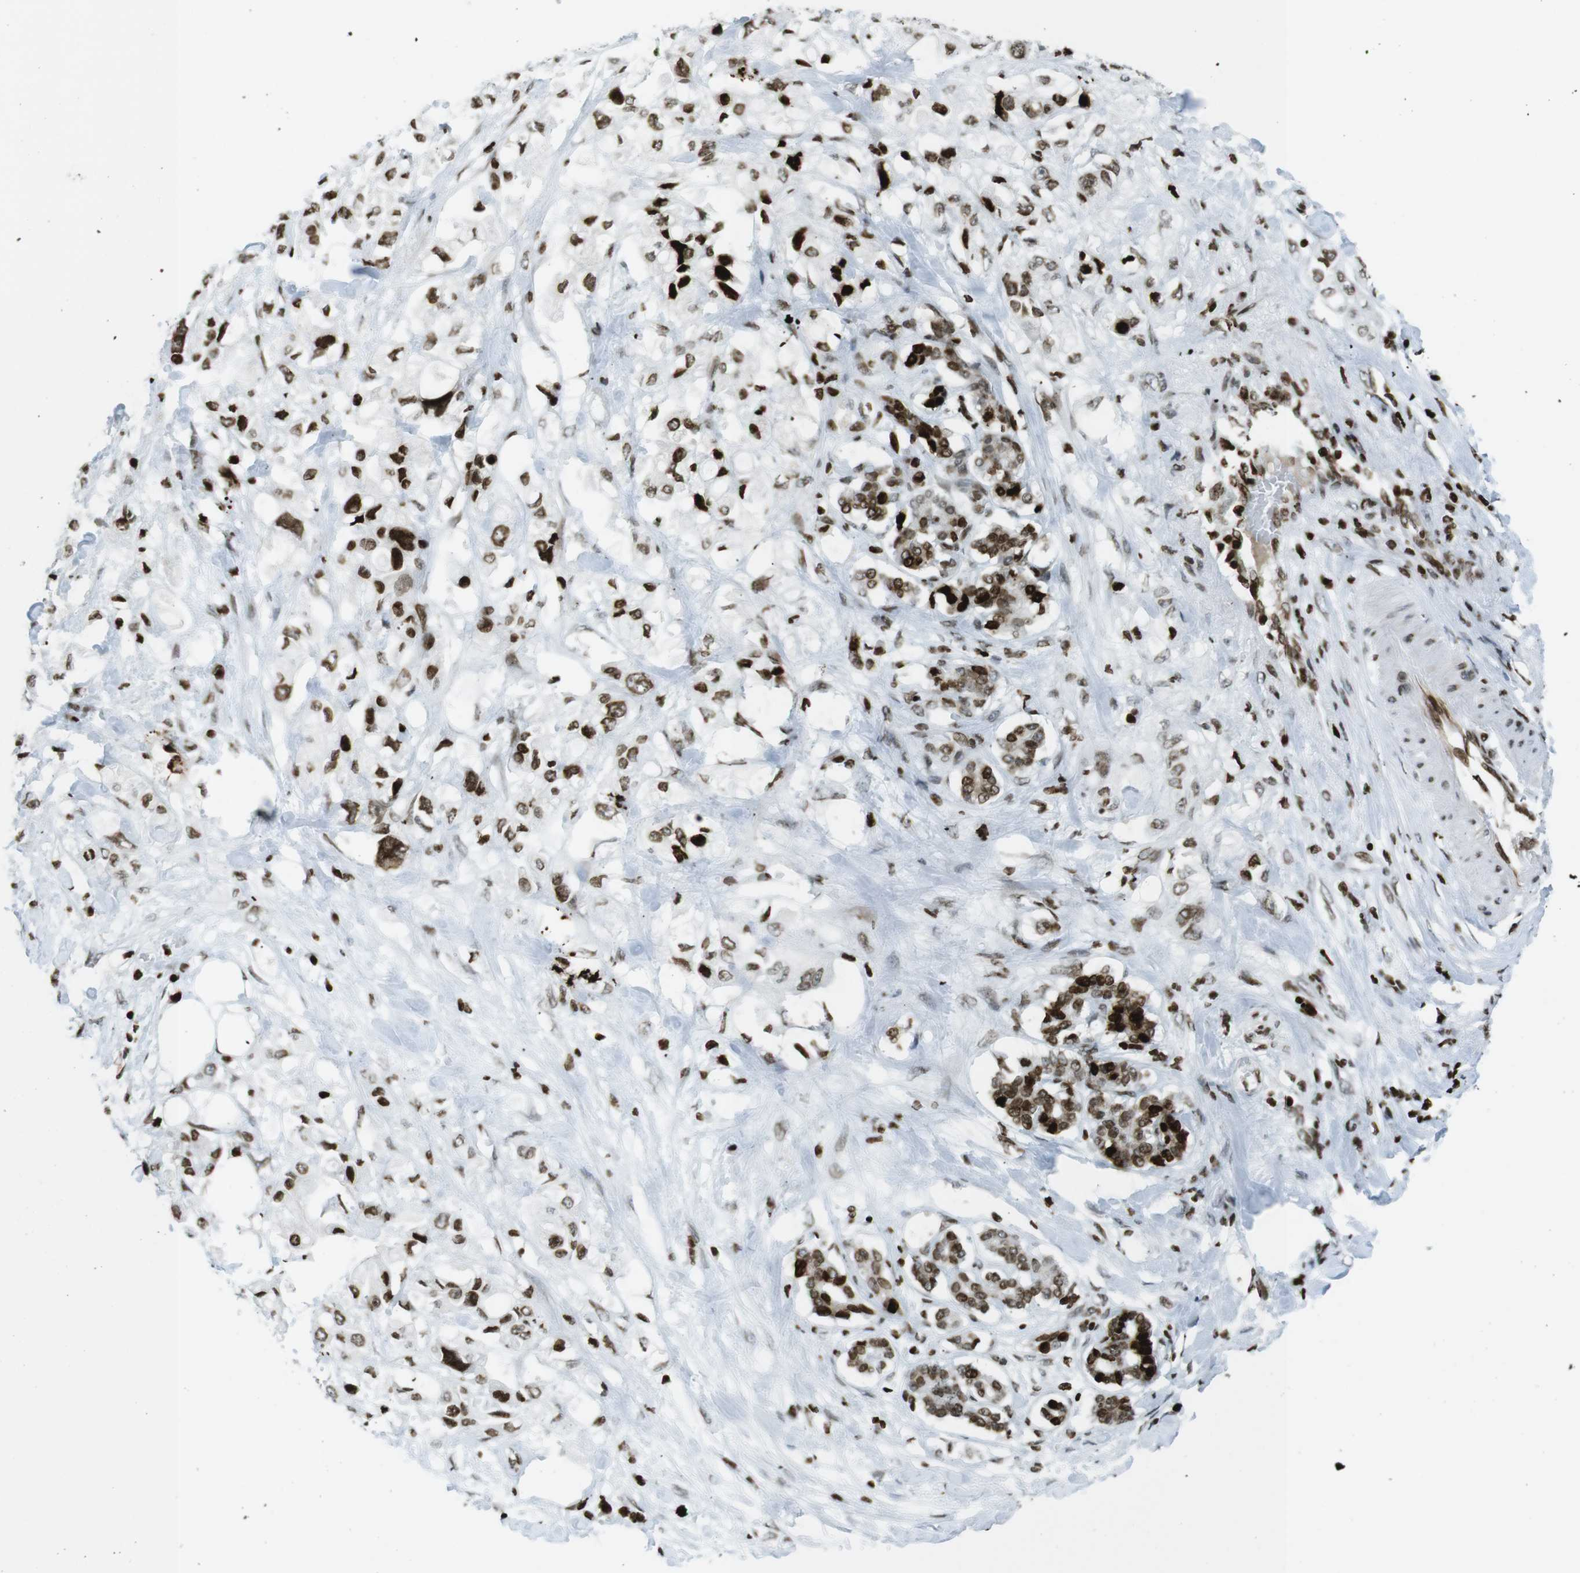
{"staining": {"intensity": "strong", "quantity": ">75%", "location": "nuclear"}, "tissue": "pancreatic cancer", "cell_type": "Tumor cells", "image_type": "cancer", "snomed": [{"axis": "morphology", "description": "Adenocarcinoma, NOS"}, {"axis": "topography", "description": "Pancreas"}], "caption": "This micrograph shows immunohistochemistry staining of human adenocarcinoma (pancreatic), with high strong nuclear expression in approximately >75% of tumor cells.", "gene": "H2AC8", "patient": {"sex": "female", "age": 56}}